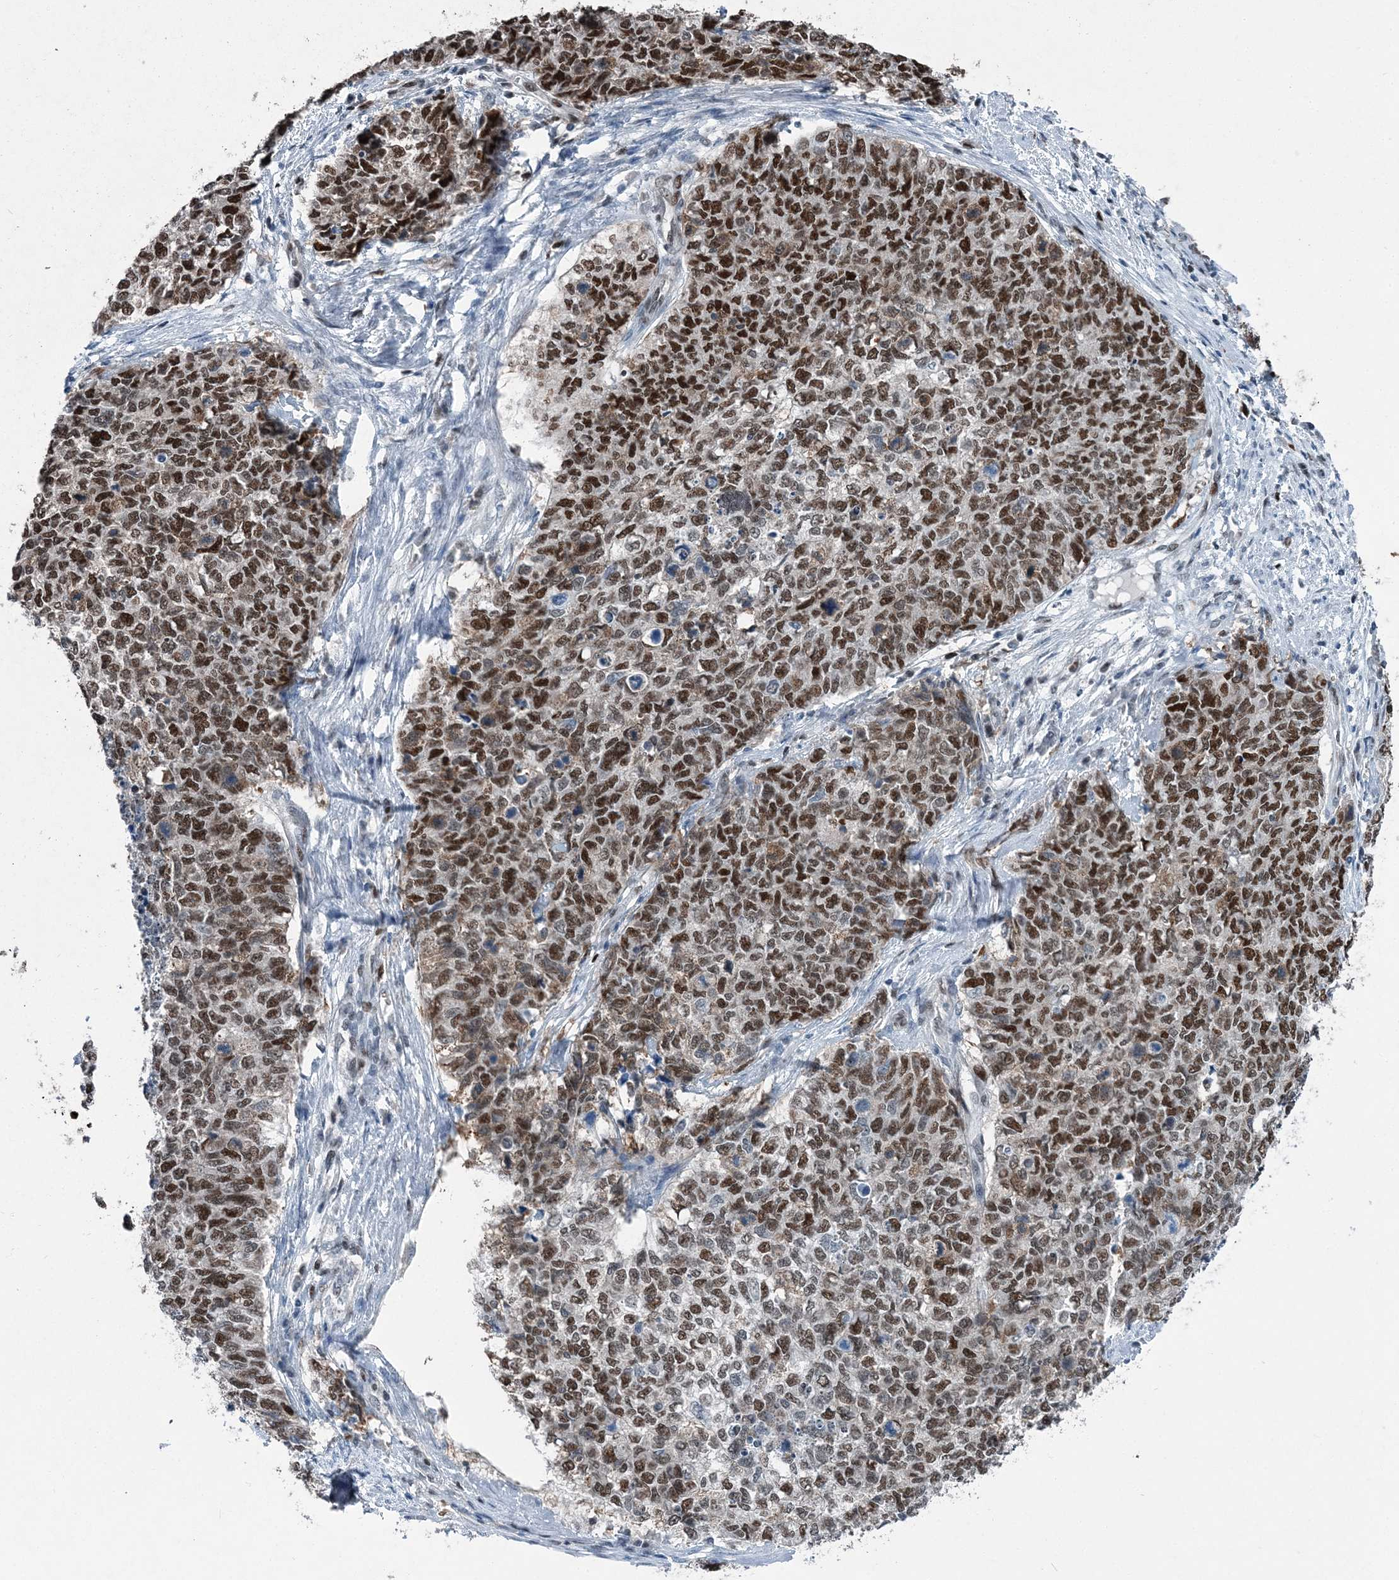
{"staining": {"intensity": "moderate", "quantity": ">75%", "location": "nuclear"}, "tissue": "cervical cancer", "cell_type": "Tumor cells", "image_type": "cancer", "snomed": [{"axis": "morphology", "description": "Squamous cell carcinoma, NOS"}, {"axis": "topography", "description": "Cervix"}], "caption": "The micrograph displays a brown stain indicating the presence of a protein in the nuclear of tumor cells in cervical cancer.", "gene": "HAT1", "patient": {"sex": "female", "age": 63}}